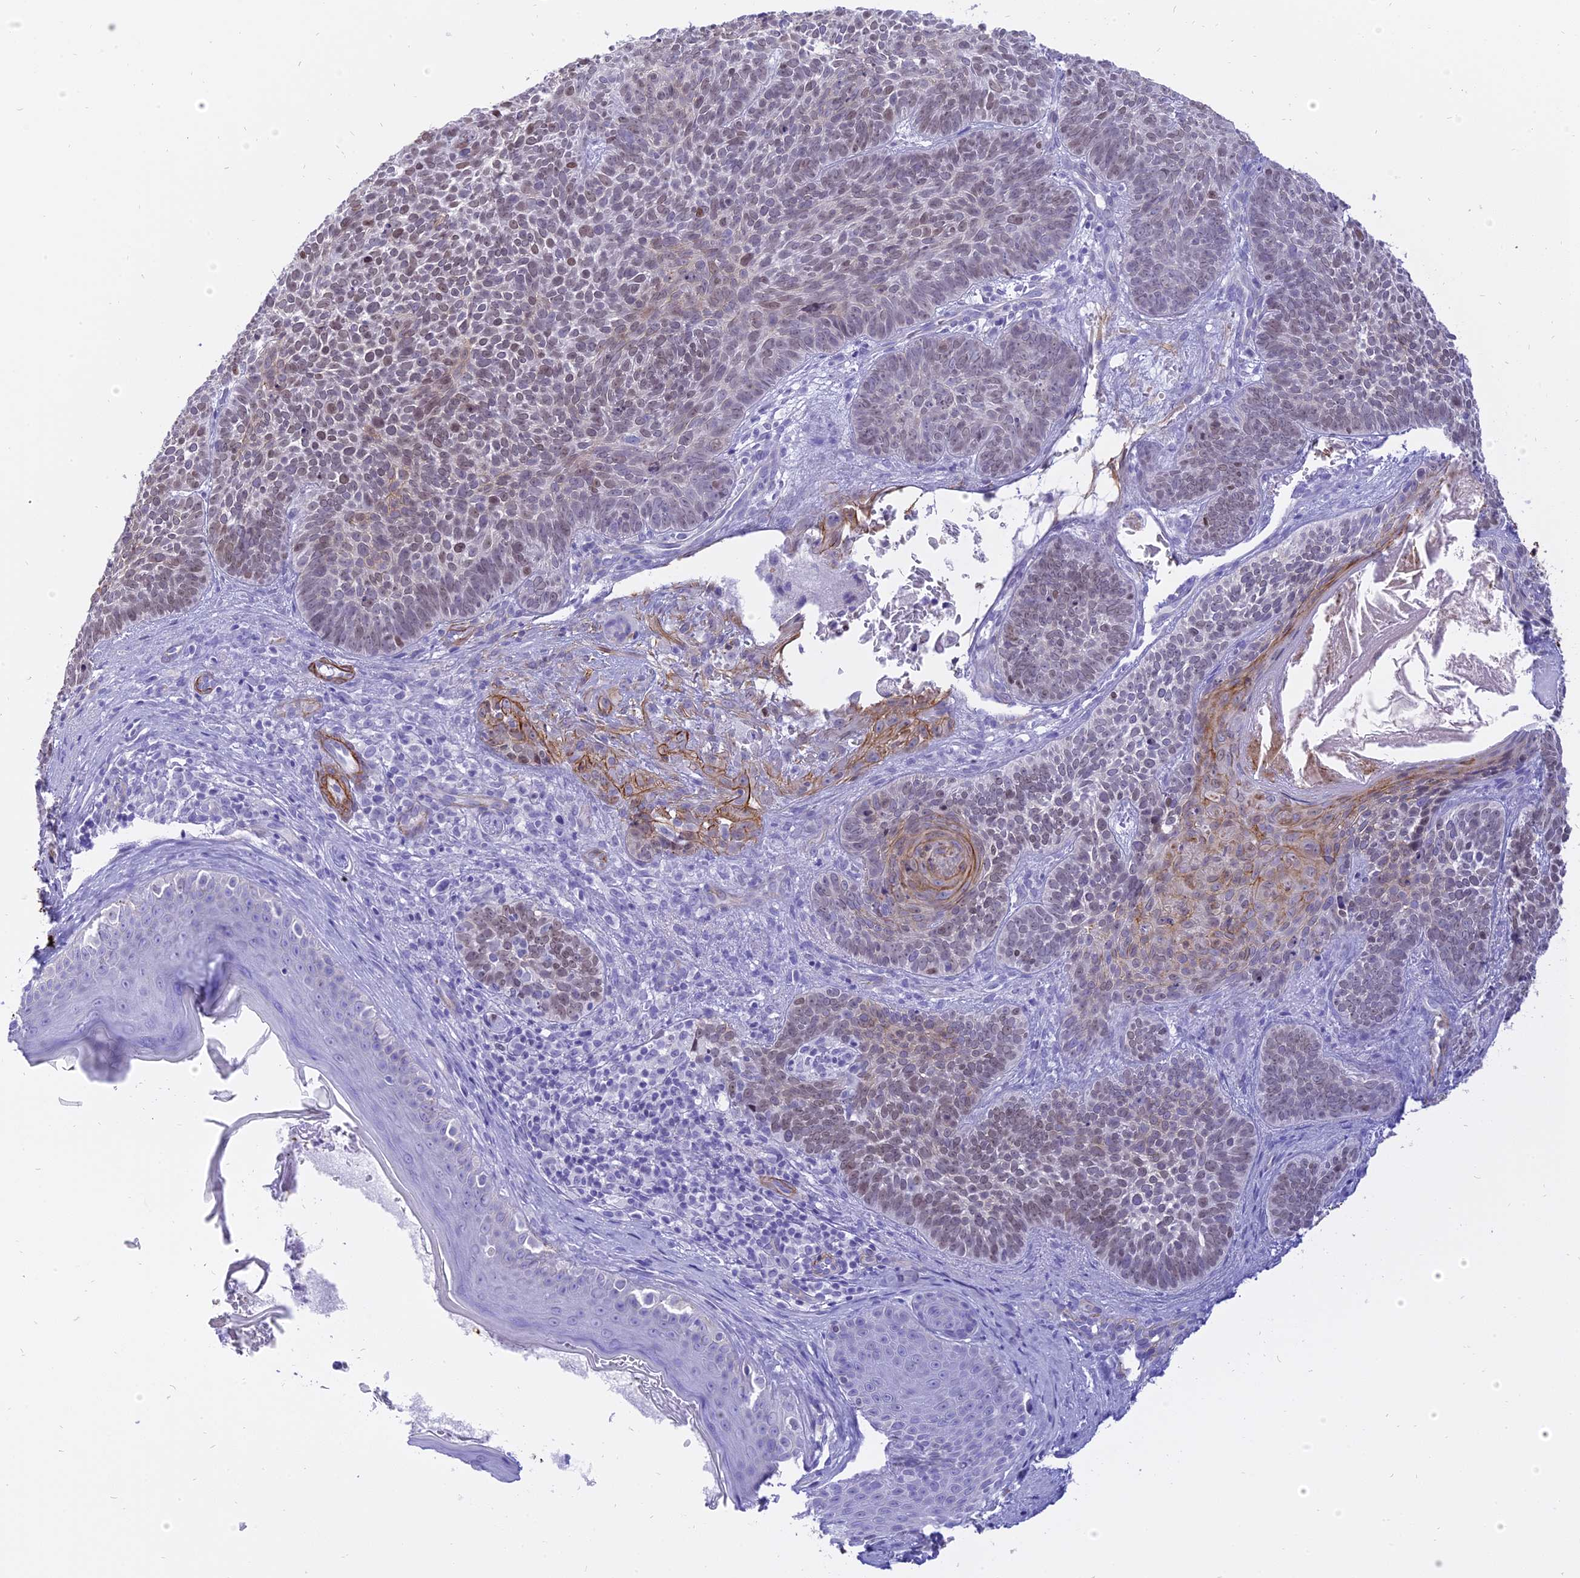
{"staining": {"intensity": "weak", "quantity": "25%-75%", "location": "nuclear"}, "tissue": "skin cancer", "cell_type": "Tumor cells", "image_type": "cancer", "snomed": [{"axis": "morphology", "description": "Basal cell carcinoma"}, {"axis": "topography", "description": "Skin"}], "caption": "Brown immunohistochemical staining in human basal cell carcinoma (skin) exhibits weak nuclear staining in about 25%-75% of tumor cells.", "gene": "CENPV", "patient": {"sex": "male", "age": 85}}